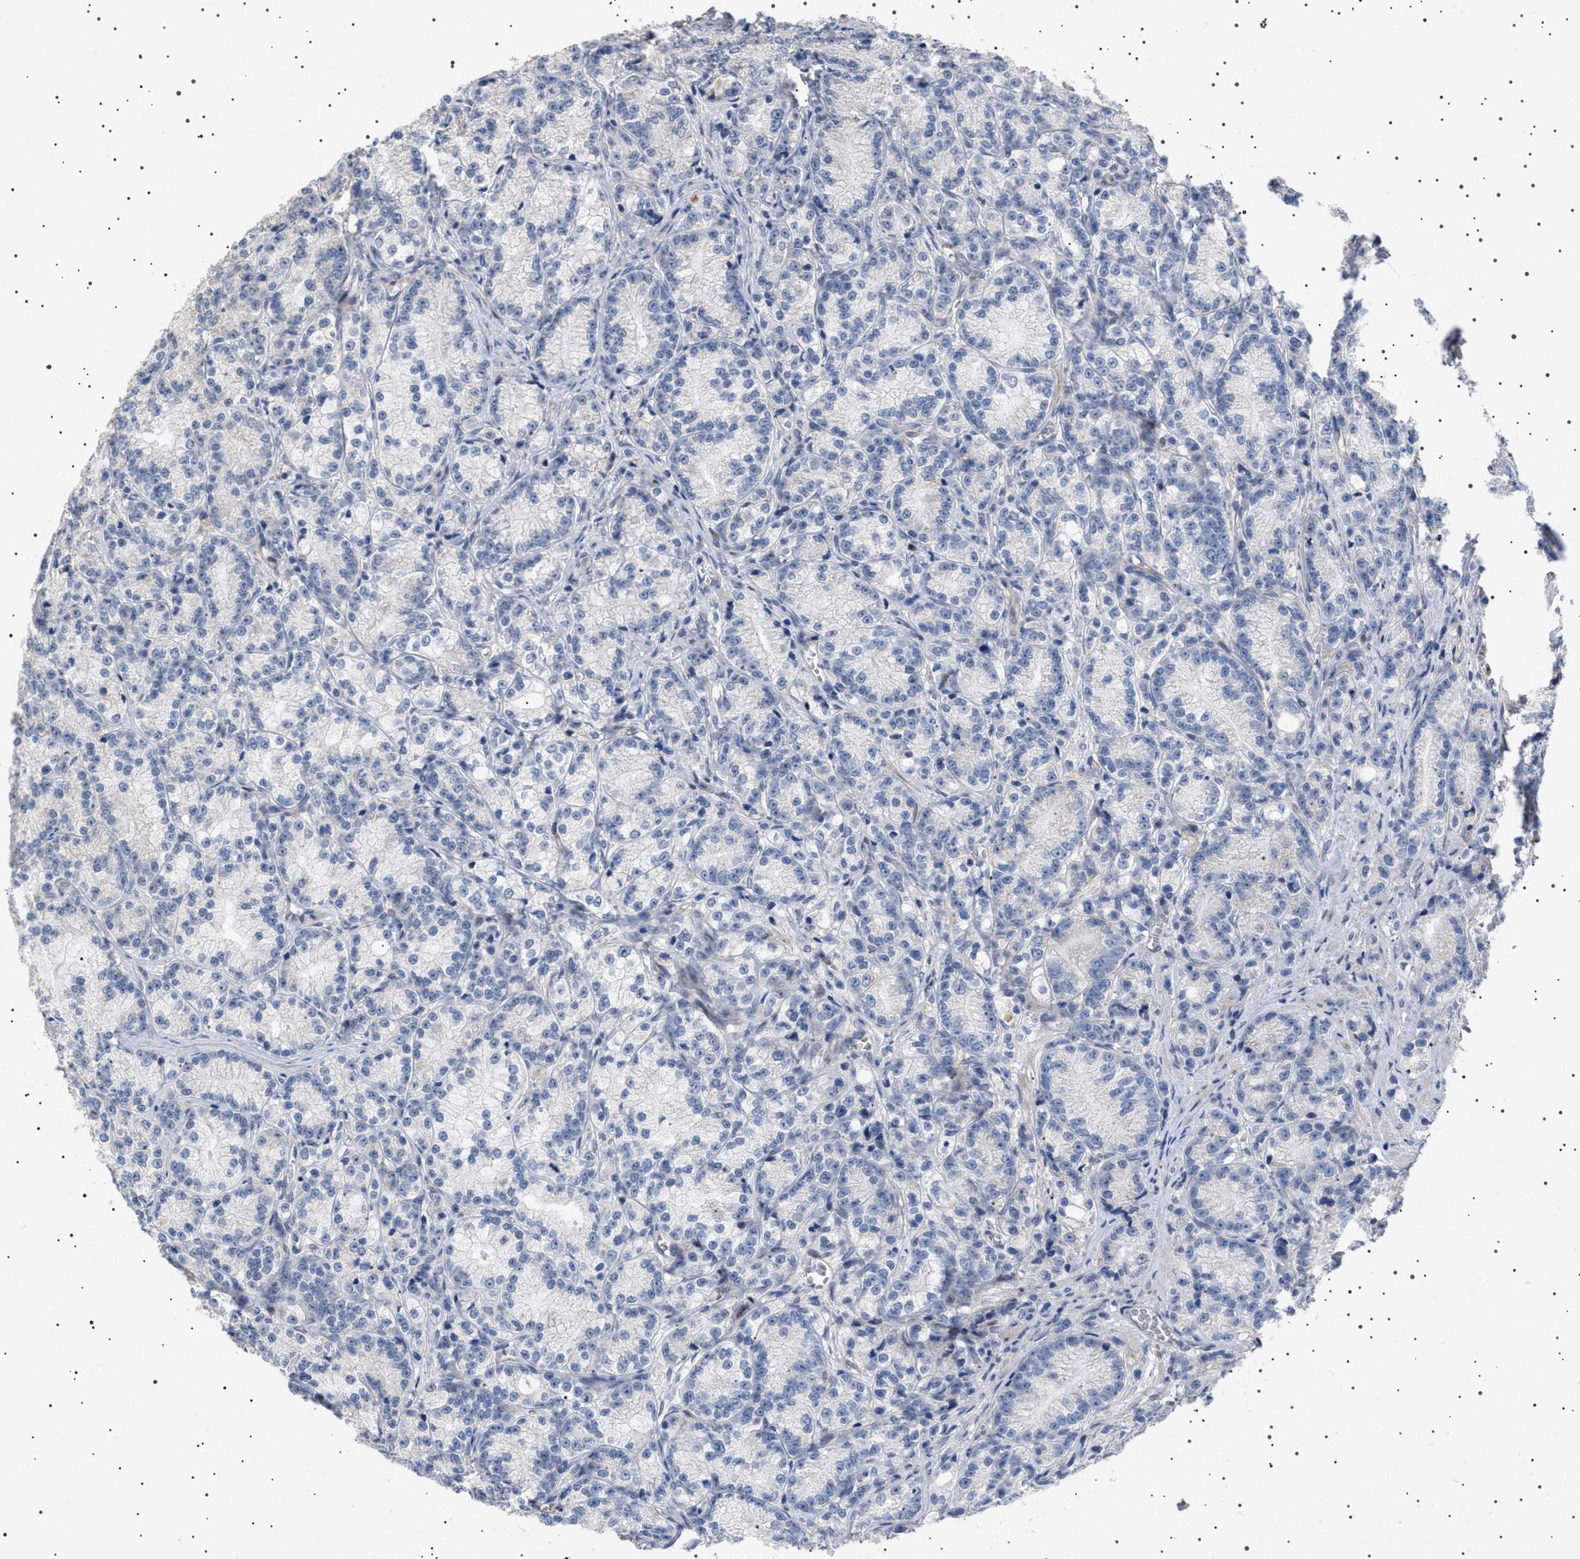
{"staining": {"intensity": "negative", "quantity": "none", "location": "none"}, "tissue": "prostate cancer", "cell_type": "Tumor cells", "image_type": "cancer", "snomed": [{"axis": "morphology", "description": "Adenocarcinoma, Low grade"}, {"axis": "topography", "description": "Prostate"}], "caption": "Tumor cells are negative for brown protein staining in prostate cancer (adenocarcinoma (low-grade)).", "gene": "HTR1A", "patient": {"sex": "male", "age": 89}}